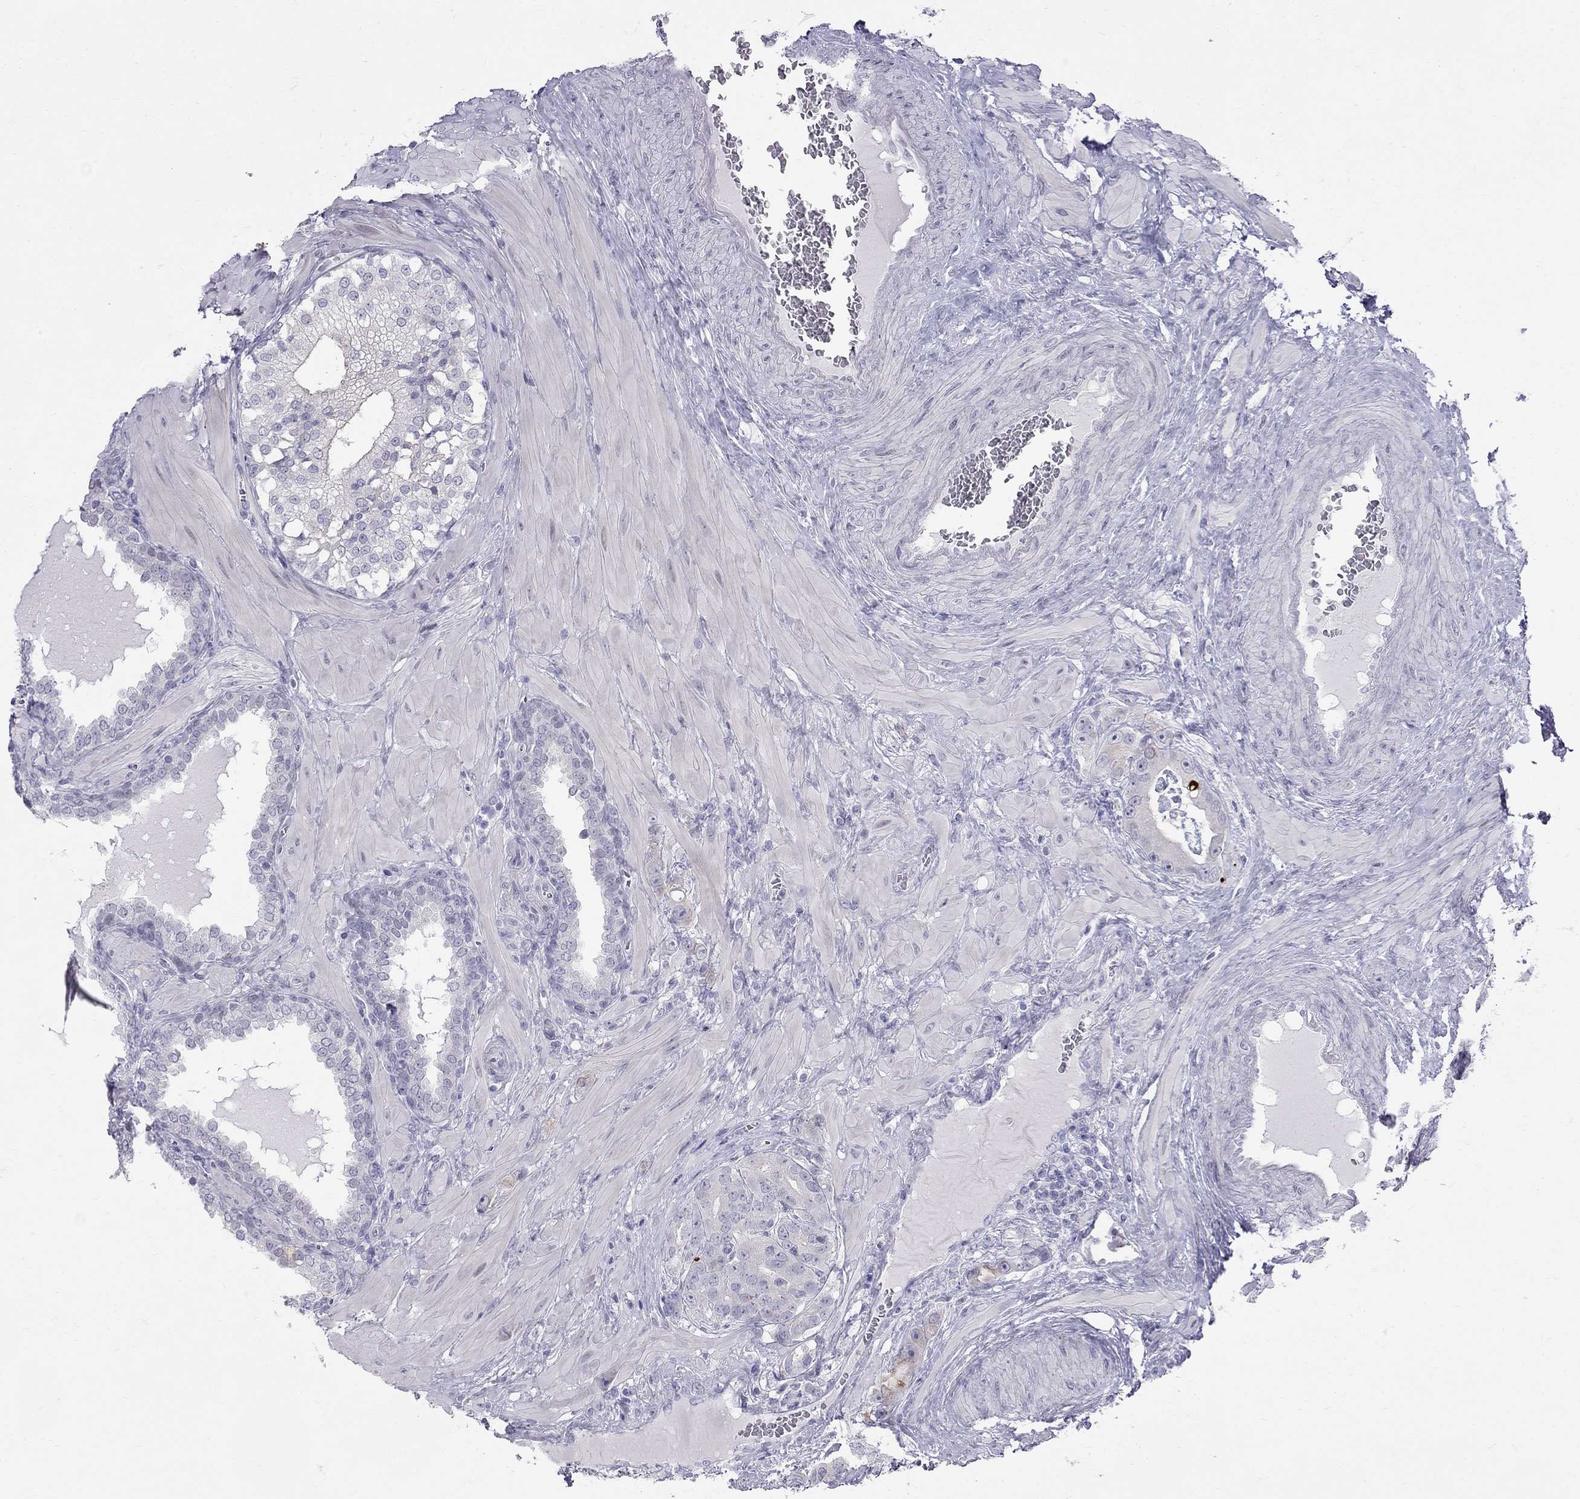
{"staining": {"intensity": "negative", "quantity": "none", "location": "none"}, "tissue": "prostate cancer", "cell_type": "Tumor cells", "image_type": "cancer", "snomed": [{"axis": "morphology", "description": "Adenocarcinoma, NOS"}, {"axis": "topography", "description": "Prostate"}], "caption": "IHC of prostate cancer (adenocarcinoma) shows no expression in tumor cells. (Brightfield microscopy of DAB (3,3'-diaminobenzidine) immunohistochemistry at high magnification).", "gene": "MUC15", "patient": {"sex": "male", "age": 57}}